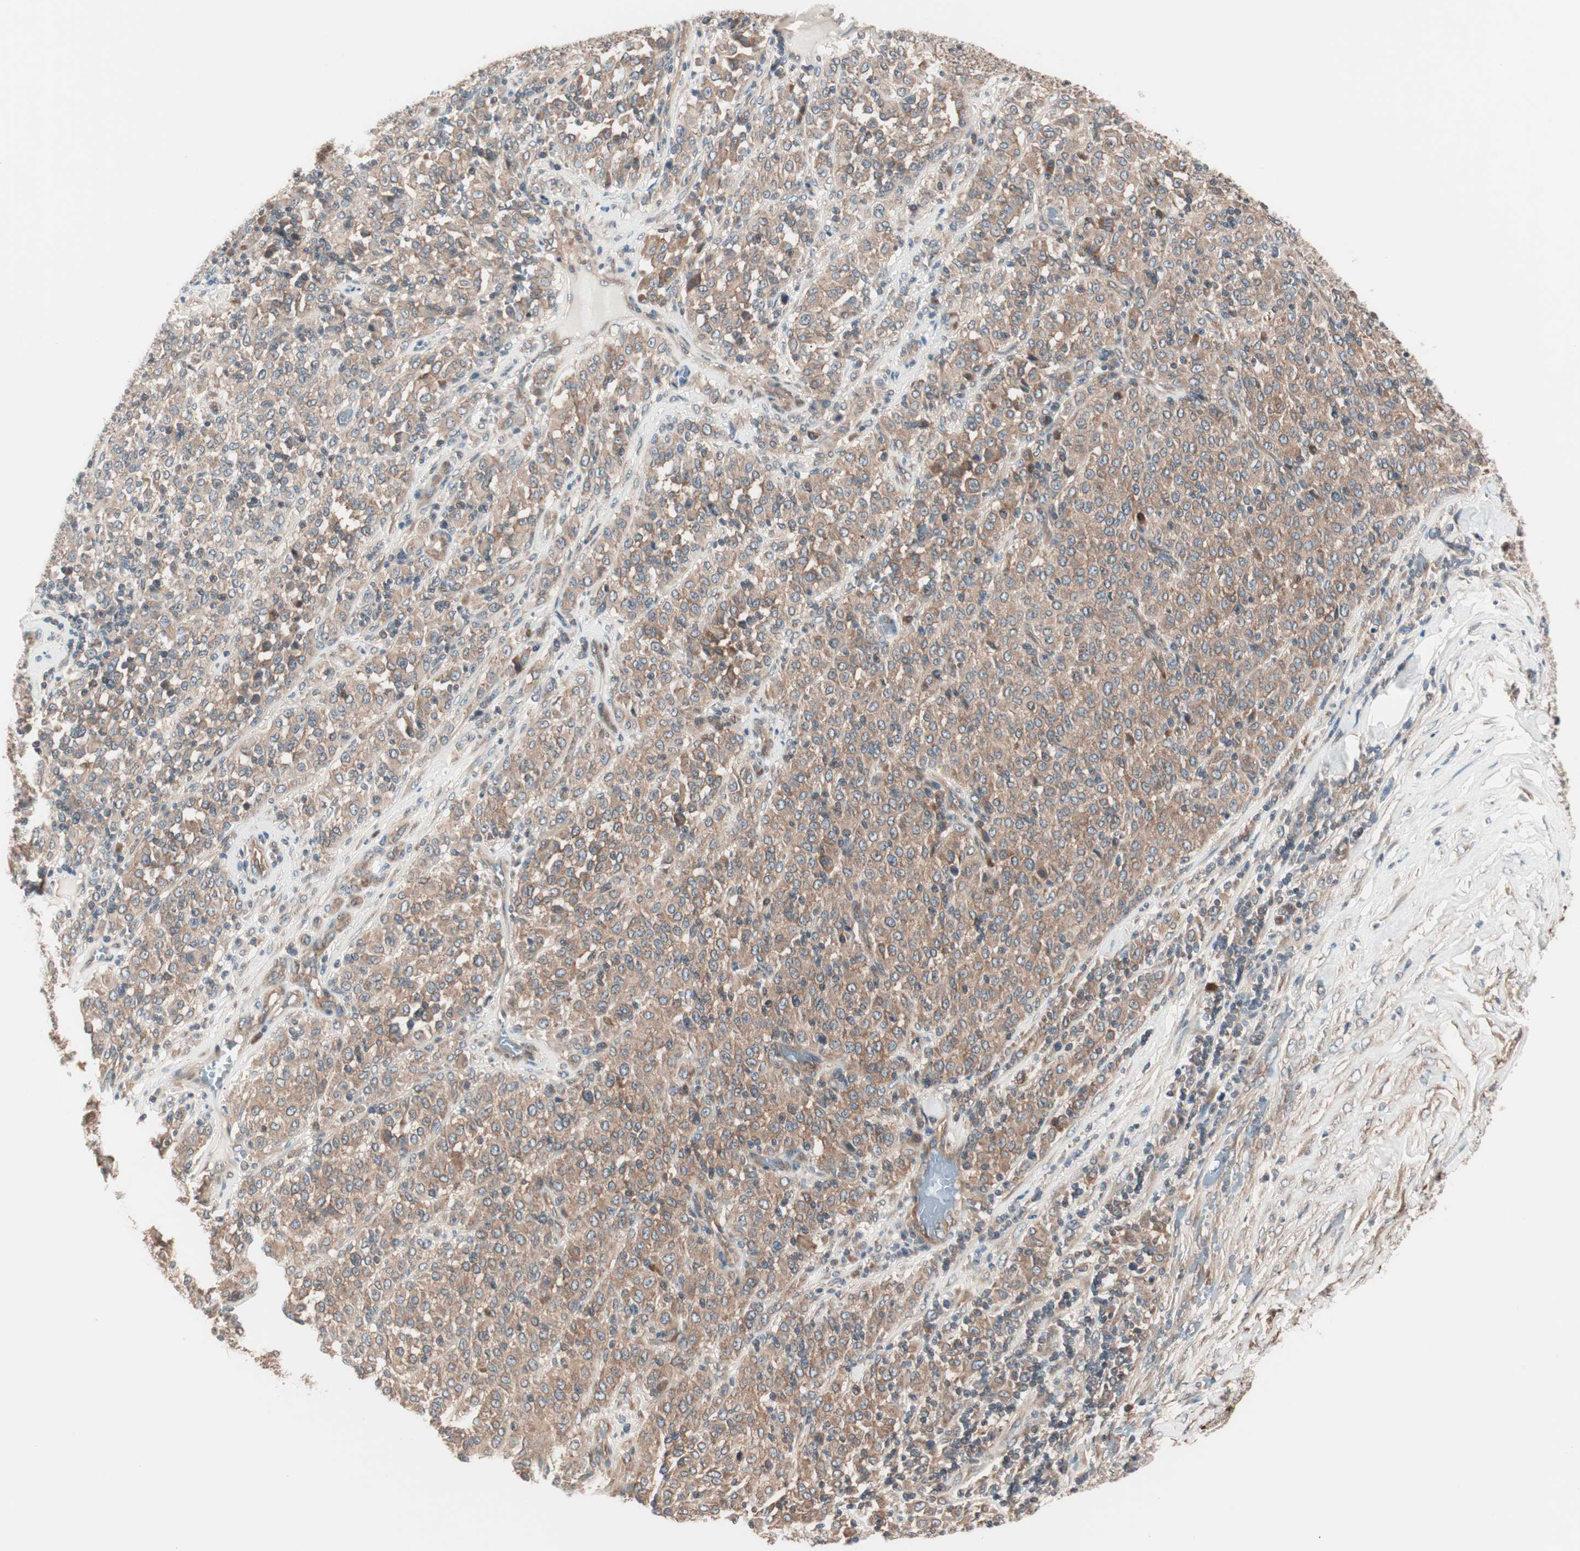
{"staining": {"intensity": "moderate", "quantity": ">75%", "location": "cytoplasmic/membranous"}, "tissue": "melanoma", "cell_type": "Tumor cells", "image_type": "cancer", "snomed": [{"axis": "morphology", "description": "Malignant melanoma, Metastatic site"}, {"axis": "topography", "description": "Pancreas"}], "caption": "Melanoma stained with DAB (3,3'-diaminobenzidine) immunohistochemistry (IHC) reveals medium levels of moderate cytoplasmic/membranous staining in approximately >75% of tumor cells.", "gene": "TSG101", "patient": {"sex": "female", "age": 30}}